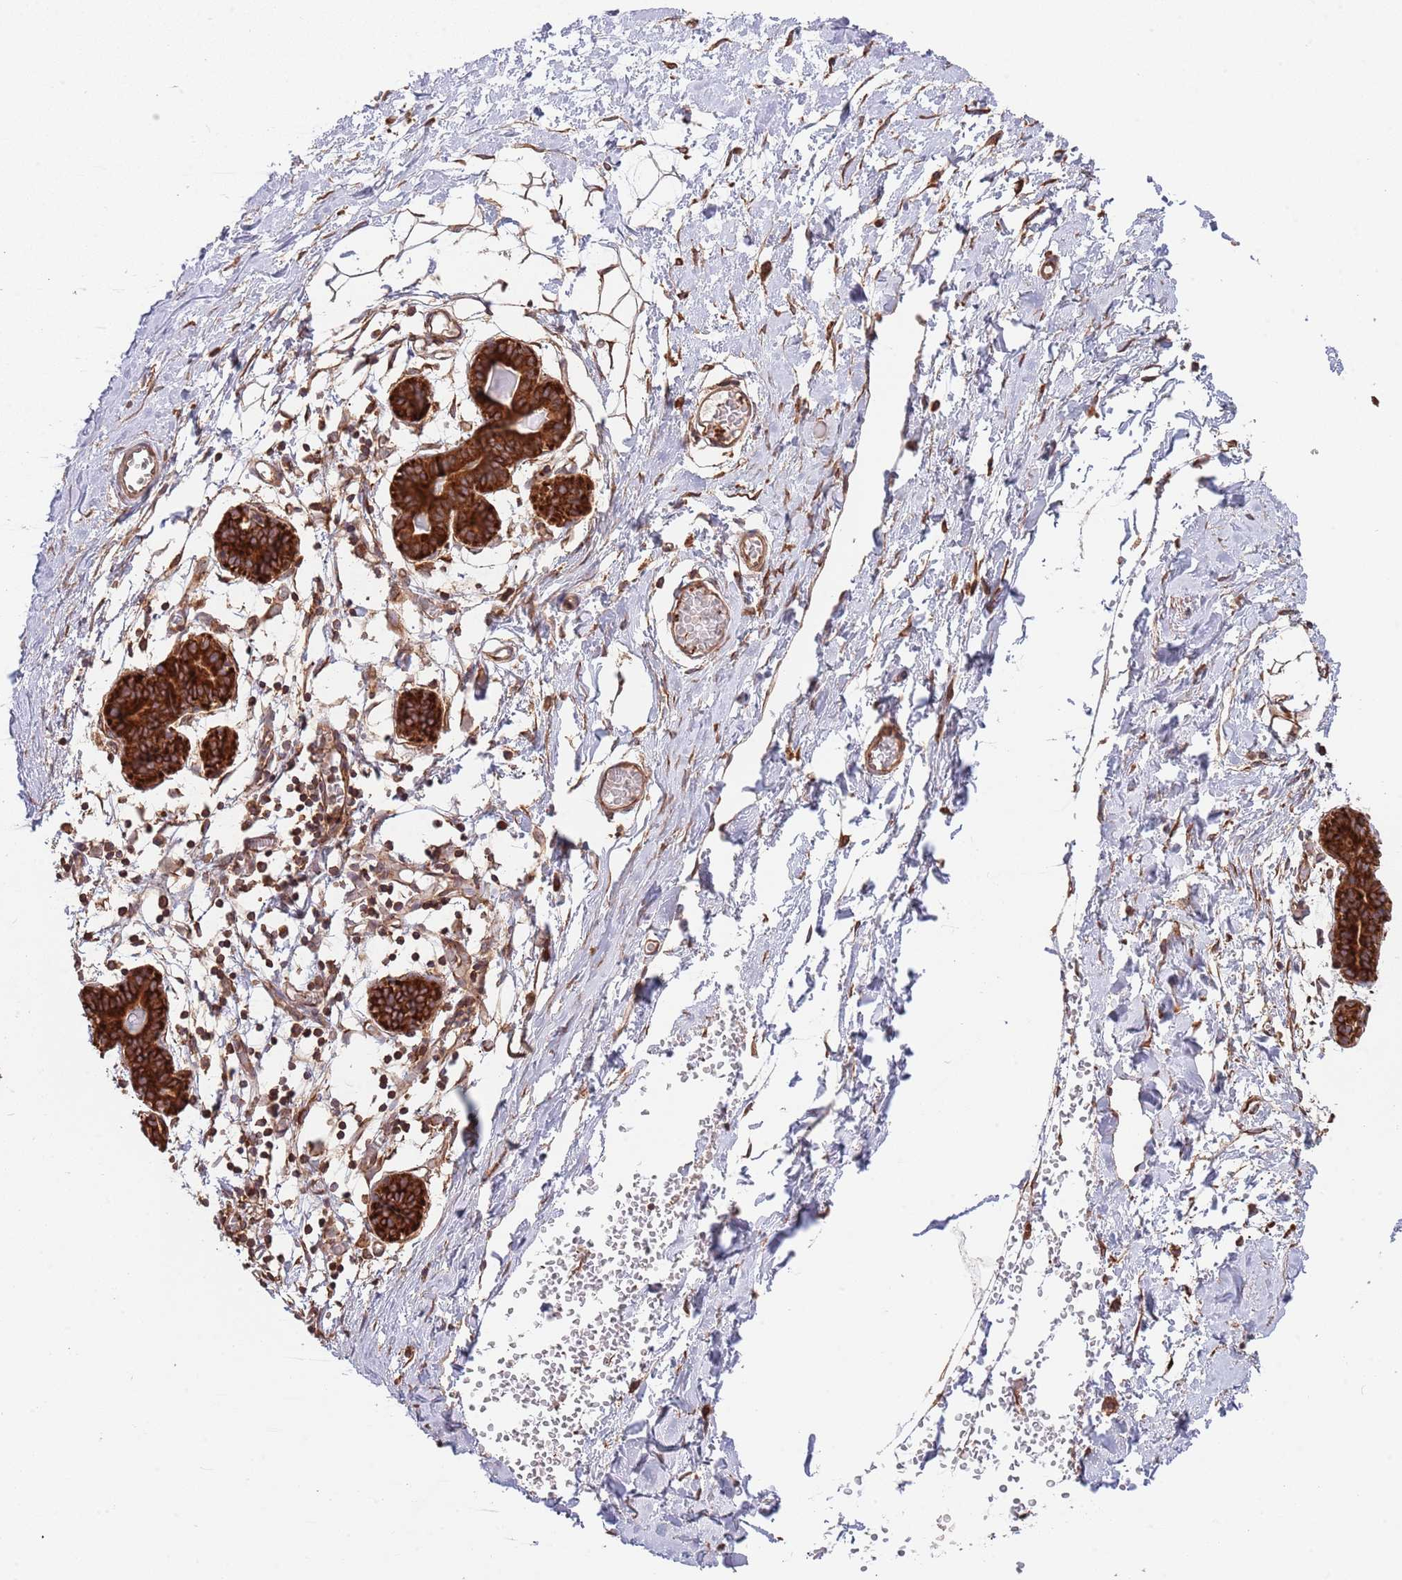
{"staining": {"intensity": "moderate", "quantity": ">75%", "location": "cytoplasmic/membranous"}, "tissue": "breast", "cell_type": "Adipocytes", "image_type": "normal", "snomed": [{"axis": "morphology", "description": "Normal tissue, NOS"}, {"axis": "topography", "description": "Breast"}], "caption": "This histopathology image reveals immunohistochemistry (IHC) staining of benign breast, with medium moderate cytoplasmic/membranous staining in approximately >75% of adipocytes.", "gene": "RNF19B", "patient": {"sex": "female", "age": 27}}